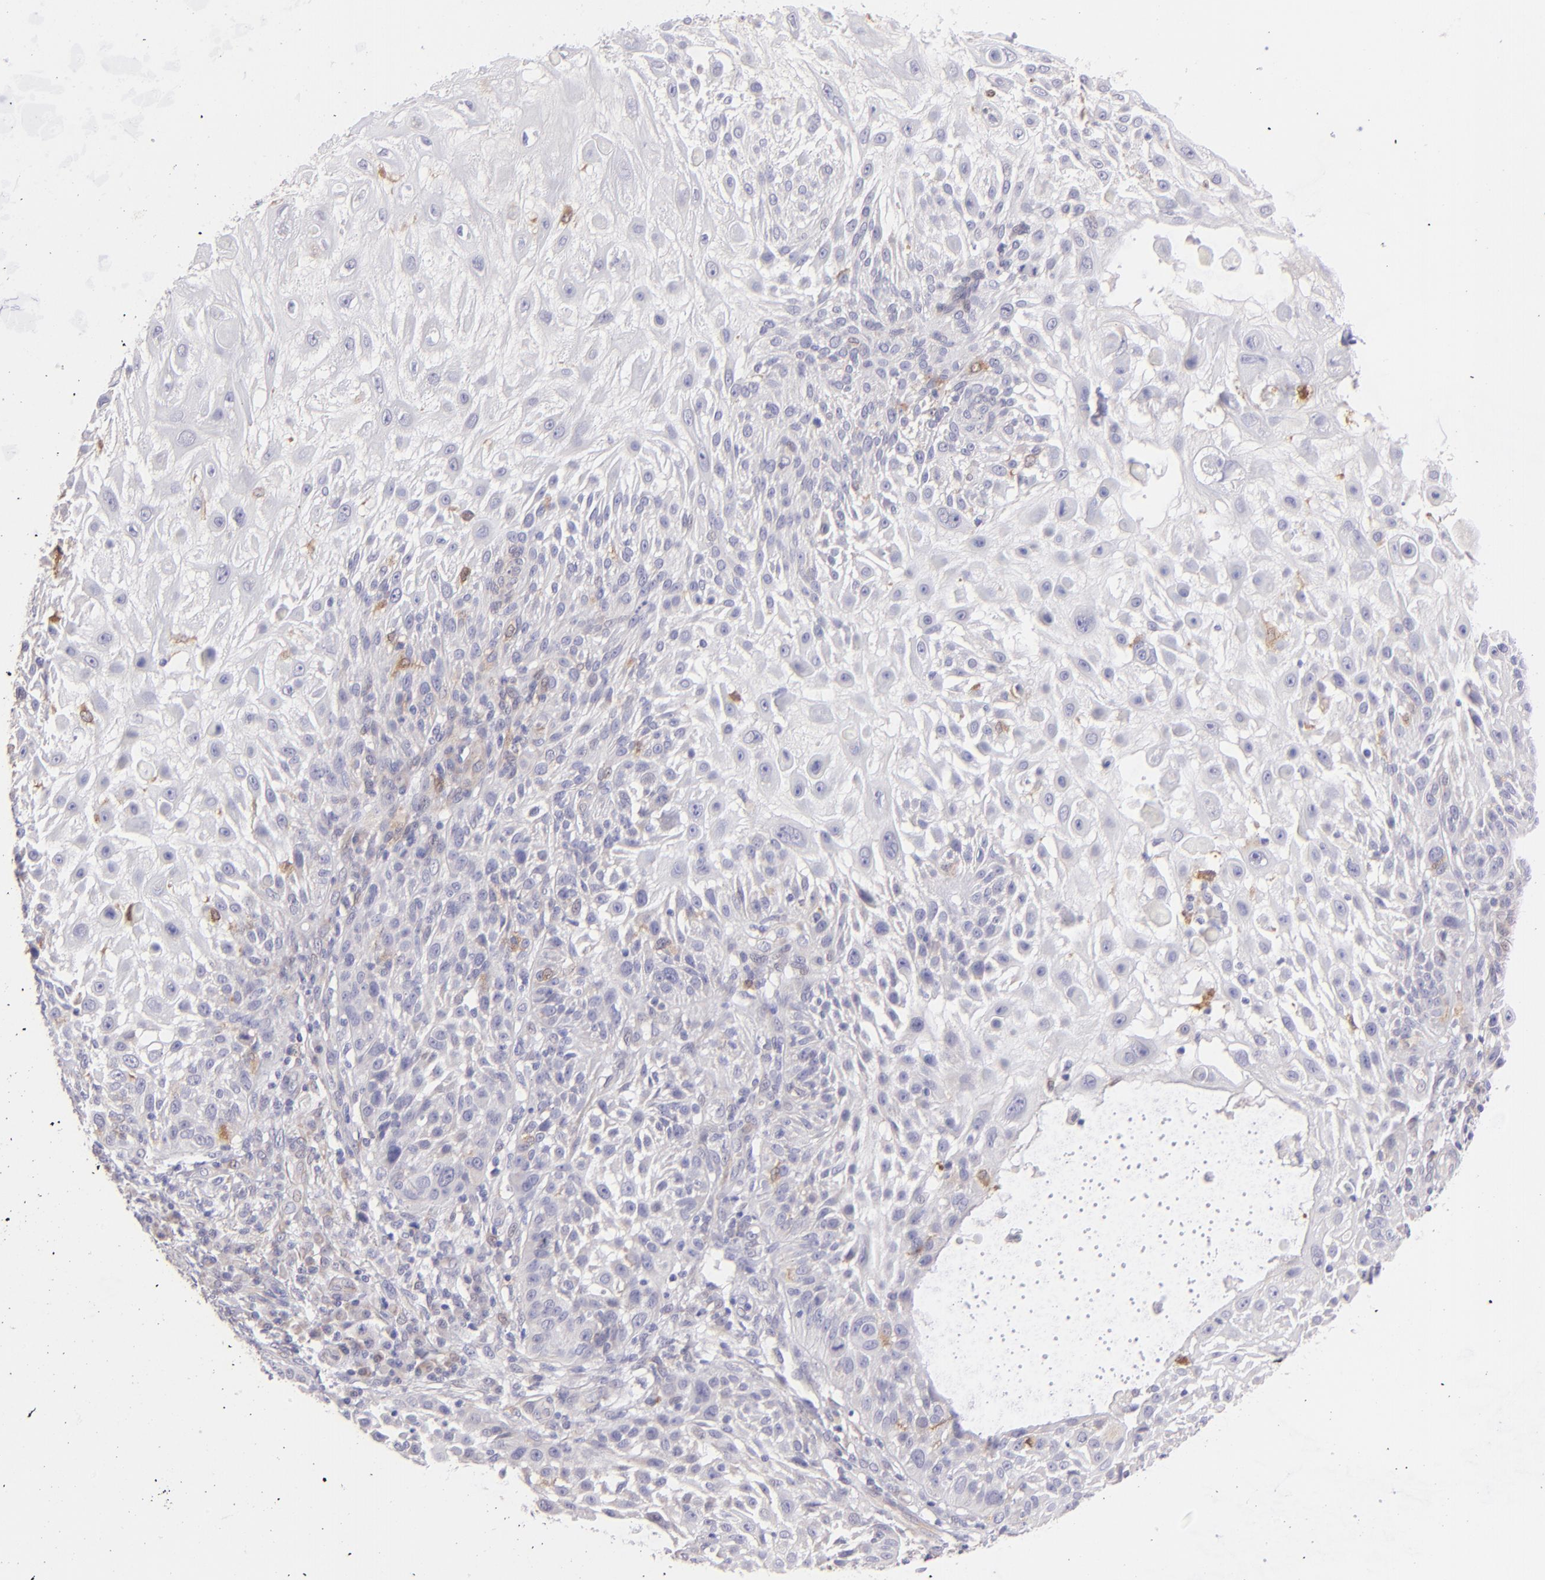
{"staining": {"intensity": "weak", "quantity": "<25%", "location": "cytoplasmic/membranous"}, "tissue": "skin cancer", "cell_type": "Tumor cells", "image_type": "cancer", "snomed": [{"axis": "morphology", "description": "Squamous cell carcinoma, NOS"}, {"axis": "topography", "description": "Skin"}], "caption": "Immunohistochemistry (IHC) of skin cancer exhibits no expression in tumor cells.", "gene": "SH2D4A", "patient": {"sex": "female", "age": 89}}